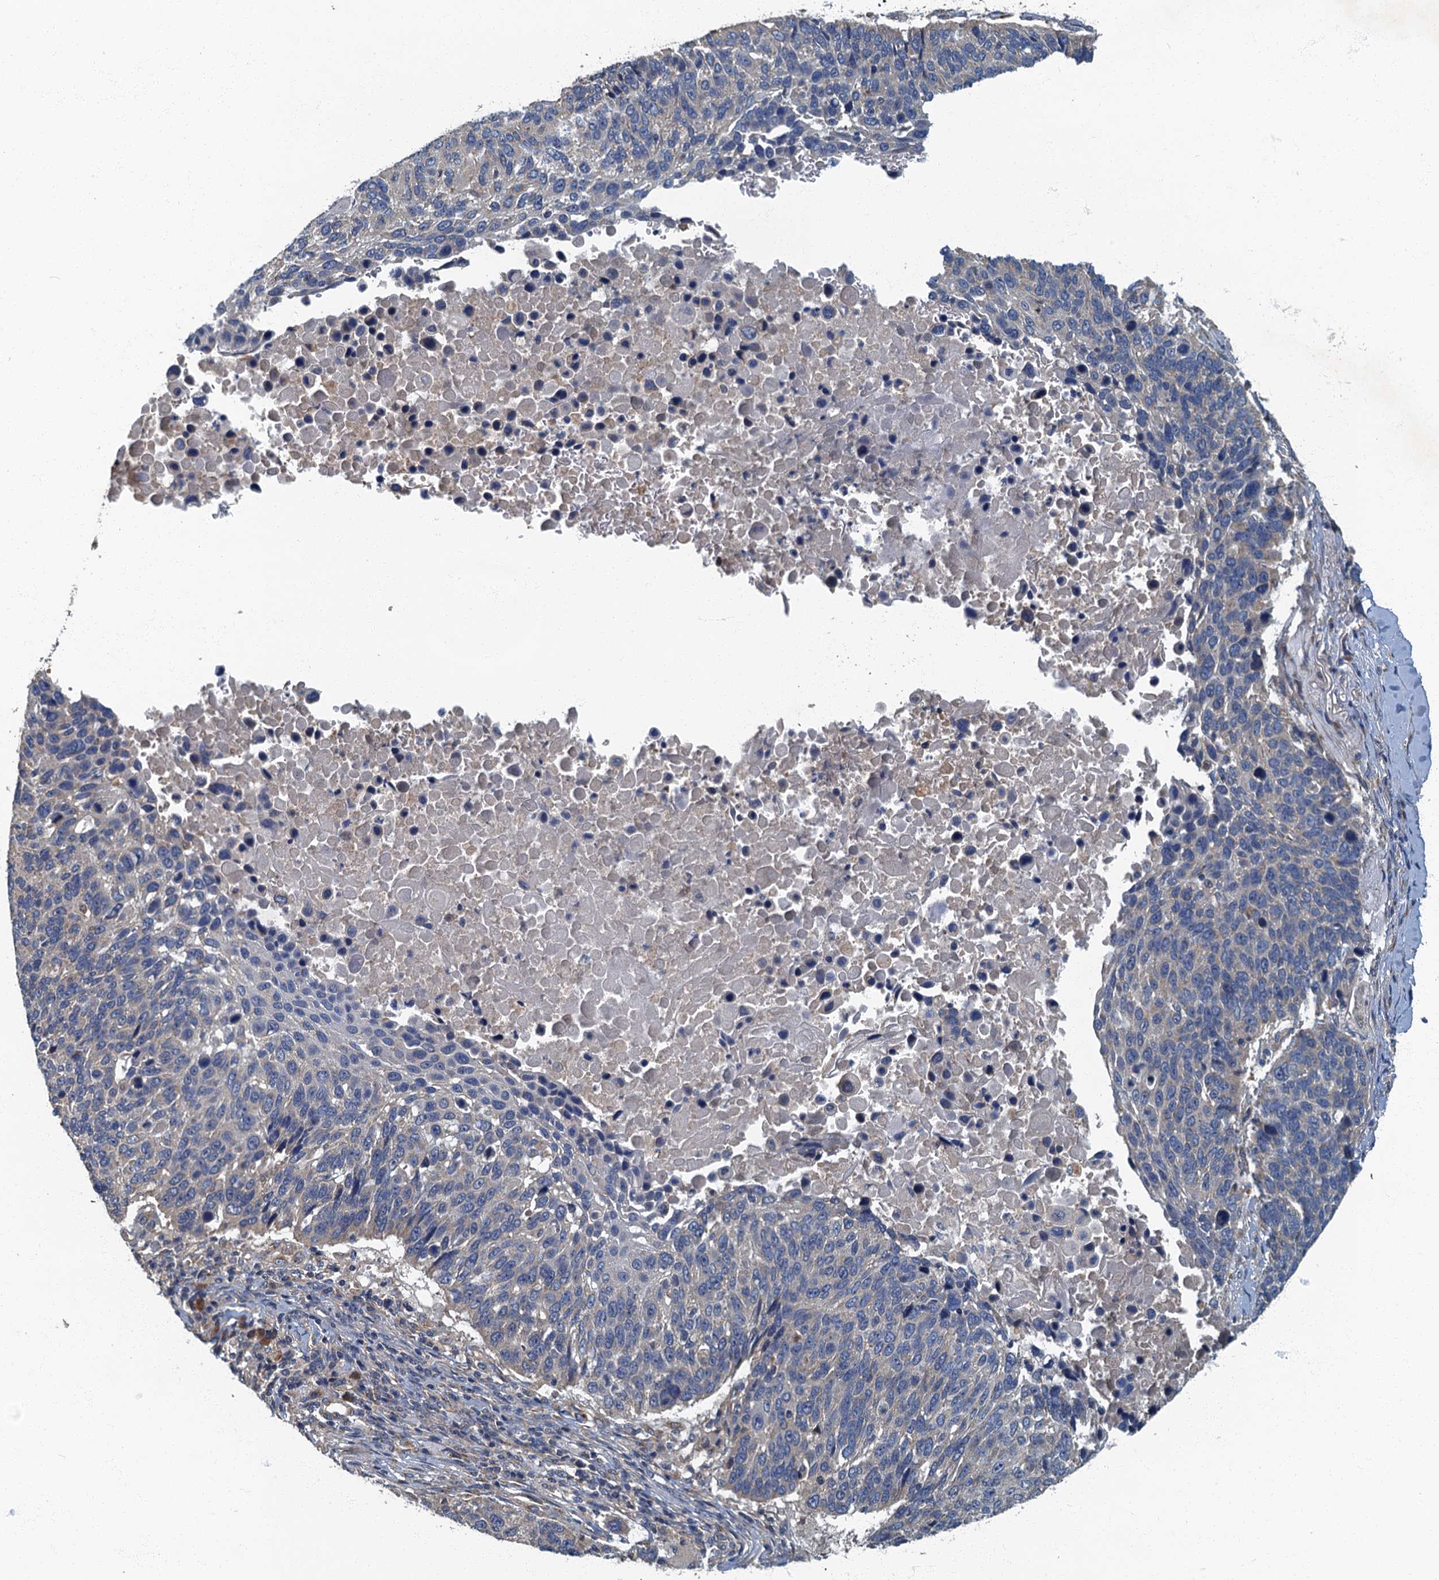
{"staining": {"intensity": "negative", "quantity": "none", "location": "none"}, "tissue": "lung cancer", "cell_type": "Tumor cells", "image_type": "cancer", "snomed": [{"axis": "morphology", "description": "Normal tissue, NOS"}, {"axis": "morphology", "description": "Squamous cell carcinoma, NOS"}, {"axis": "topography", "description": "Lymph node"}, {"axis": "topography", "description": "Lung"}], "caption": "Tumor cells show no significant staining in lung cancer (squamous cell carcinoma). (Brightfield microscopy of DAB immunohistochemistry (IHC) at high magnification).", "gene": "DDX49", "patient": {"sex": "male", "age": 66}}